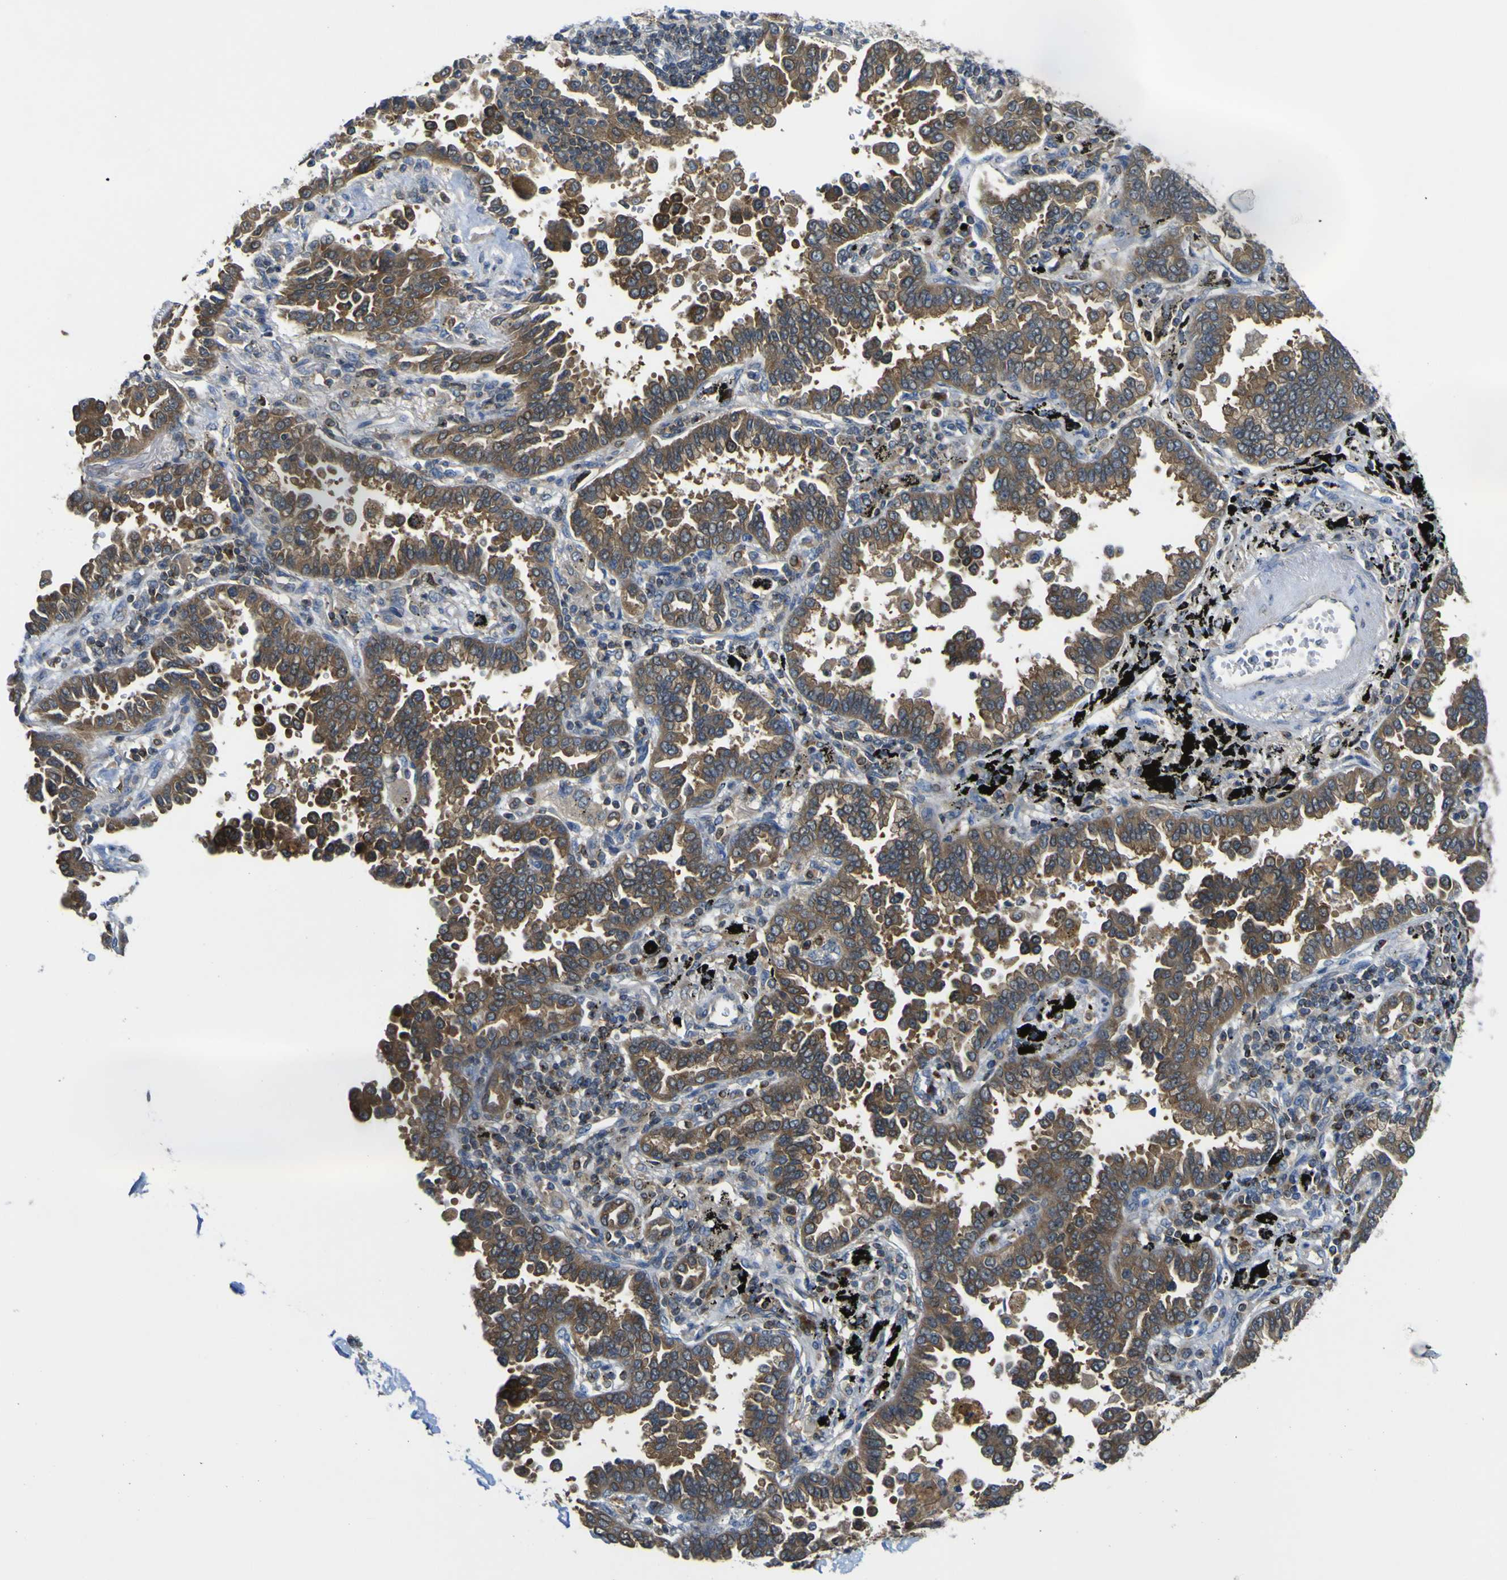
{"staining": {"intensity": "moderate", "quantity": ">75%", "location": "cytoplasmic/membranous"}, "tissue": "lung cancer", "cell_type": "Tumor cells", "image_type": "cancer", "snomed": [{"axis": "morphology", "description": "Normal tissue, NOS"}, {"axis": "morphology", "description": "Adenocarcinoma, NOS"}, {"axis": "topography", "description": "Lung"}], "caption": "This photomicrograph displays lung adenocarcinoma stained with immunohistochemistry (IHC) to label a protein in brown. The cytoplasmic/membranous of tumor cells show moderate positivity for the protein. Nuclei are counter-stained blue.", "gene": "EML2", "patient": {"sex": "male", "age": 59}}